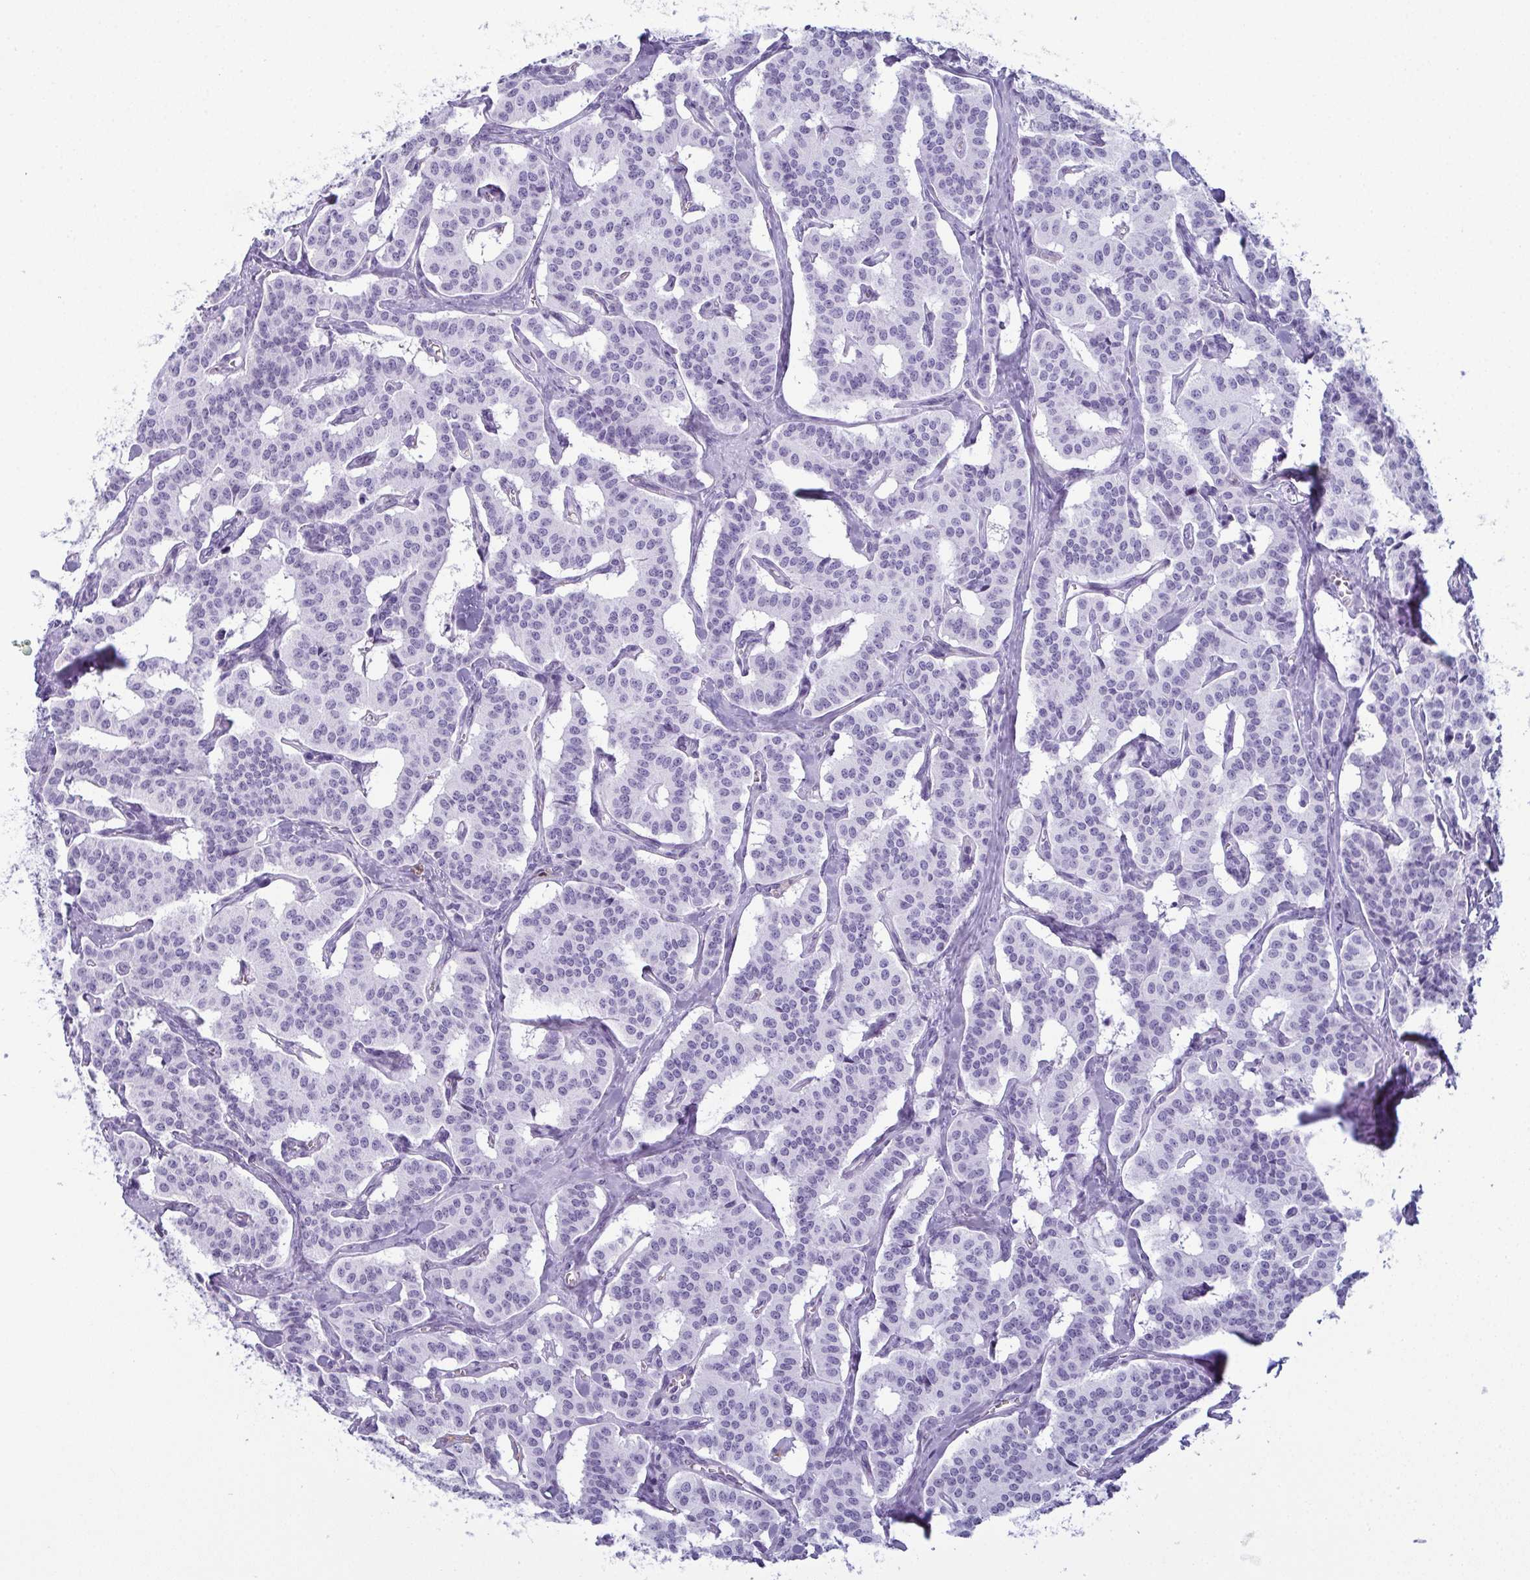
{"staining": {"intensity": "negative", "quantity": "none", "location": "none"}, "tissue": "carcinoid", "cell_type": "Tumor cells", "image_type": "cancer", "snomed": [{"axis": "morphology", "description": "Carcinoid, malignant, NOS"}, {"axis": "topography", "description": "Lung"}], "caption": "The immunohistochemistry image has no significant staining in tumor cells of carcinoid tissue.", "gene": "CDA", "patient": {"sex": "female", "age": 46}}